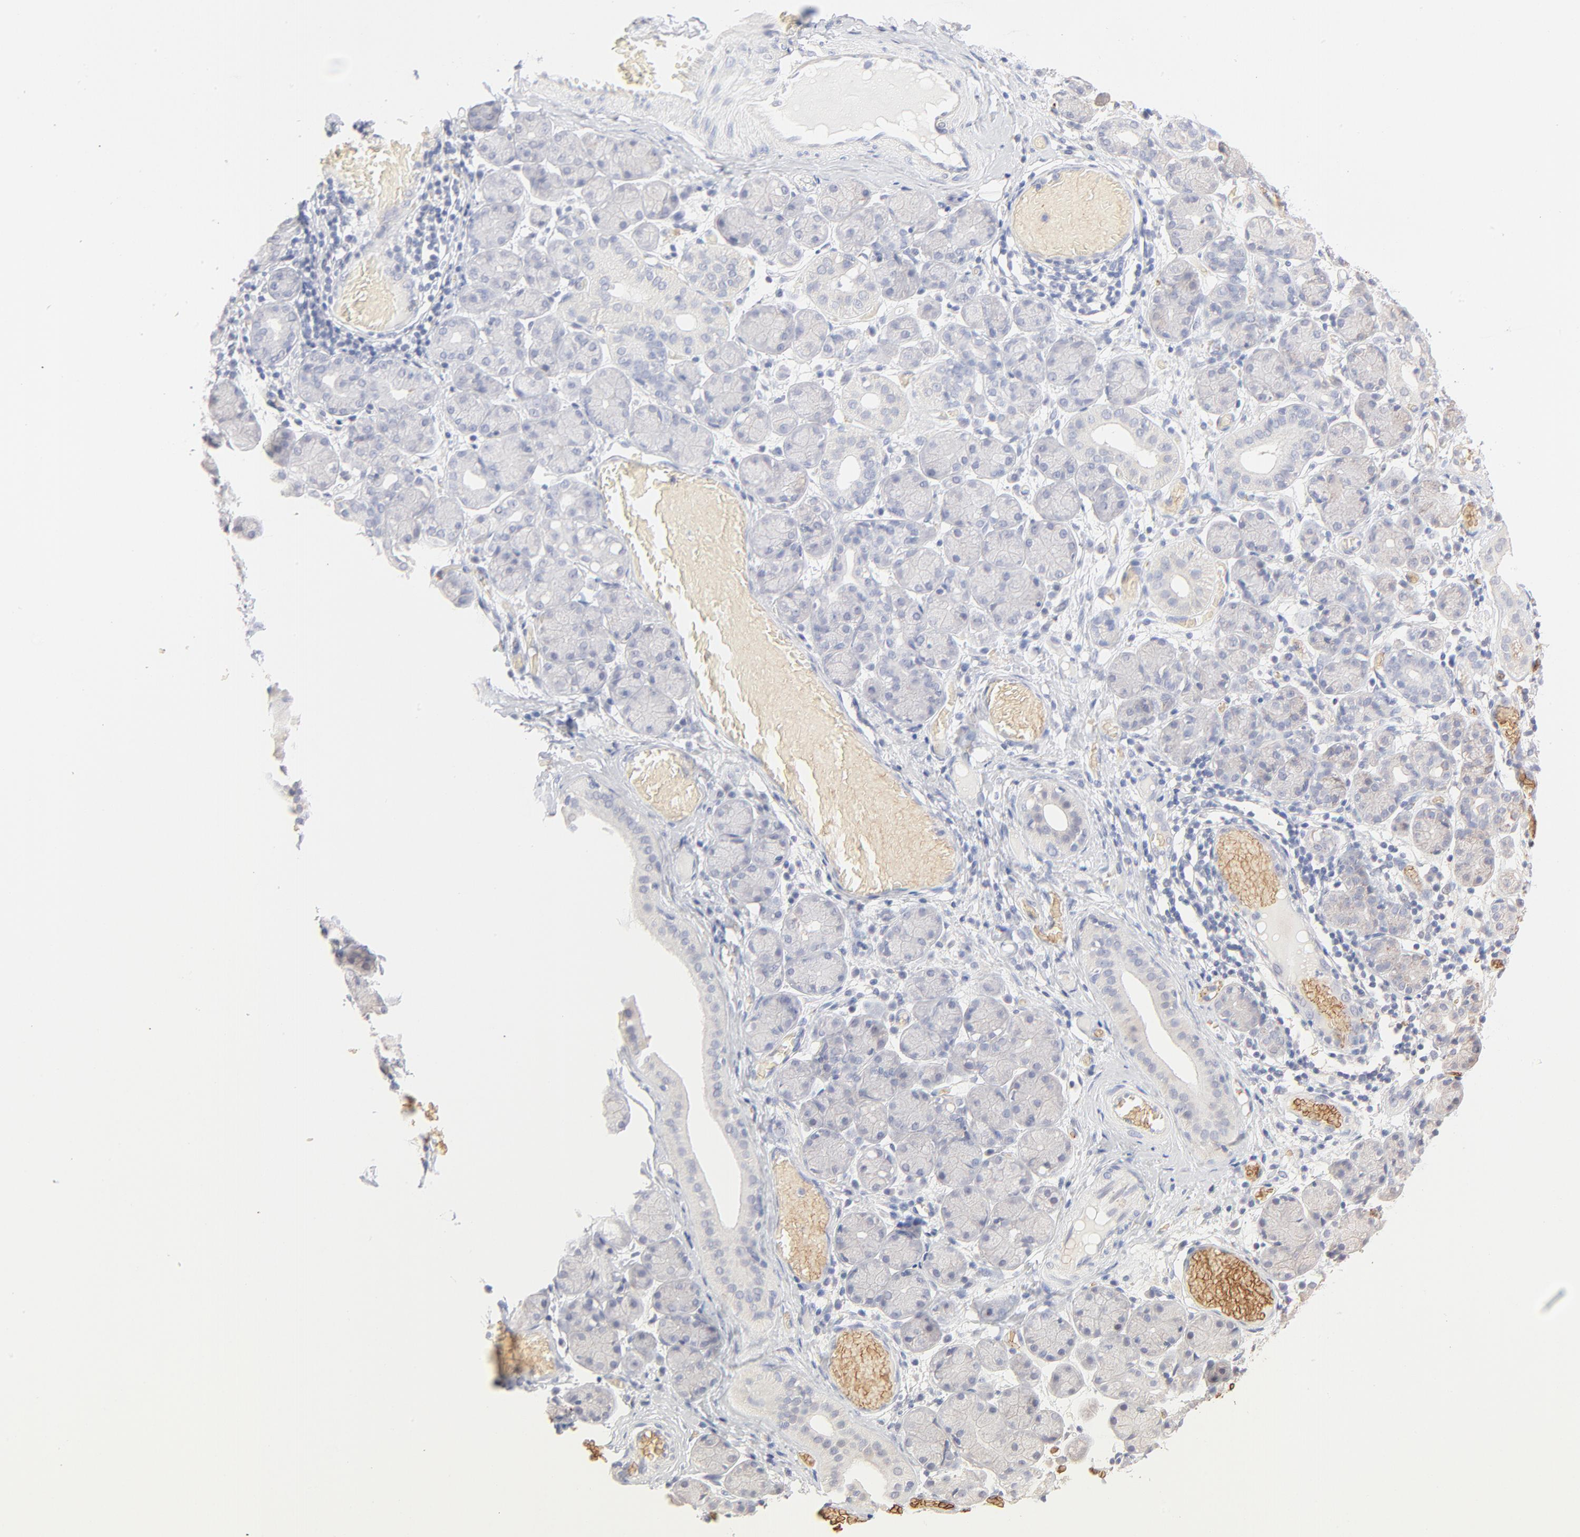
{"staining": {"intensity": "negative", "quantity": "none", "location": "none"}, "tissue": "salivary gland", "cell_type": "Glandular cells", "image_type": "normal", "snomed": [{"axis": "morphology", "description": "Normal tissue, NOS"}, {"axis": "topography", "description": "Salivary gland"}], "caption": "Immunohistochemical staining of benign salivary gland shows no significant positivity in glandular cells.", "gene": "SPTB", "patient": {"sex": "female", "age": 24}}